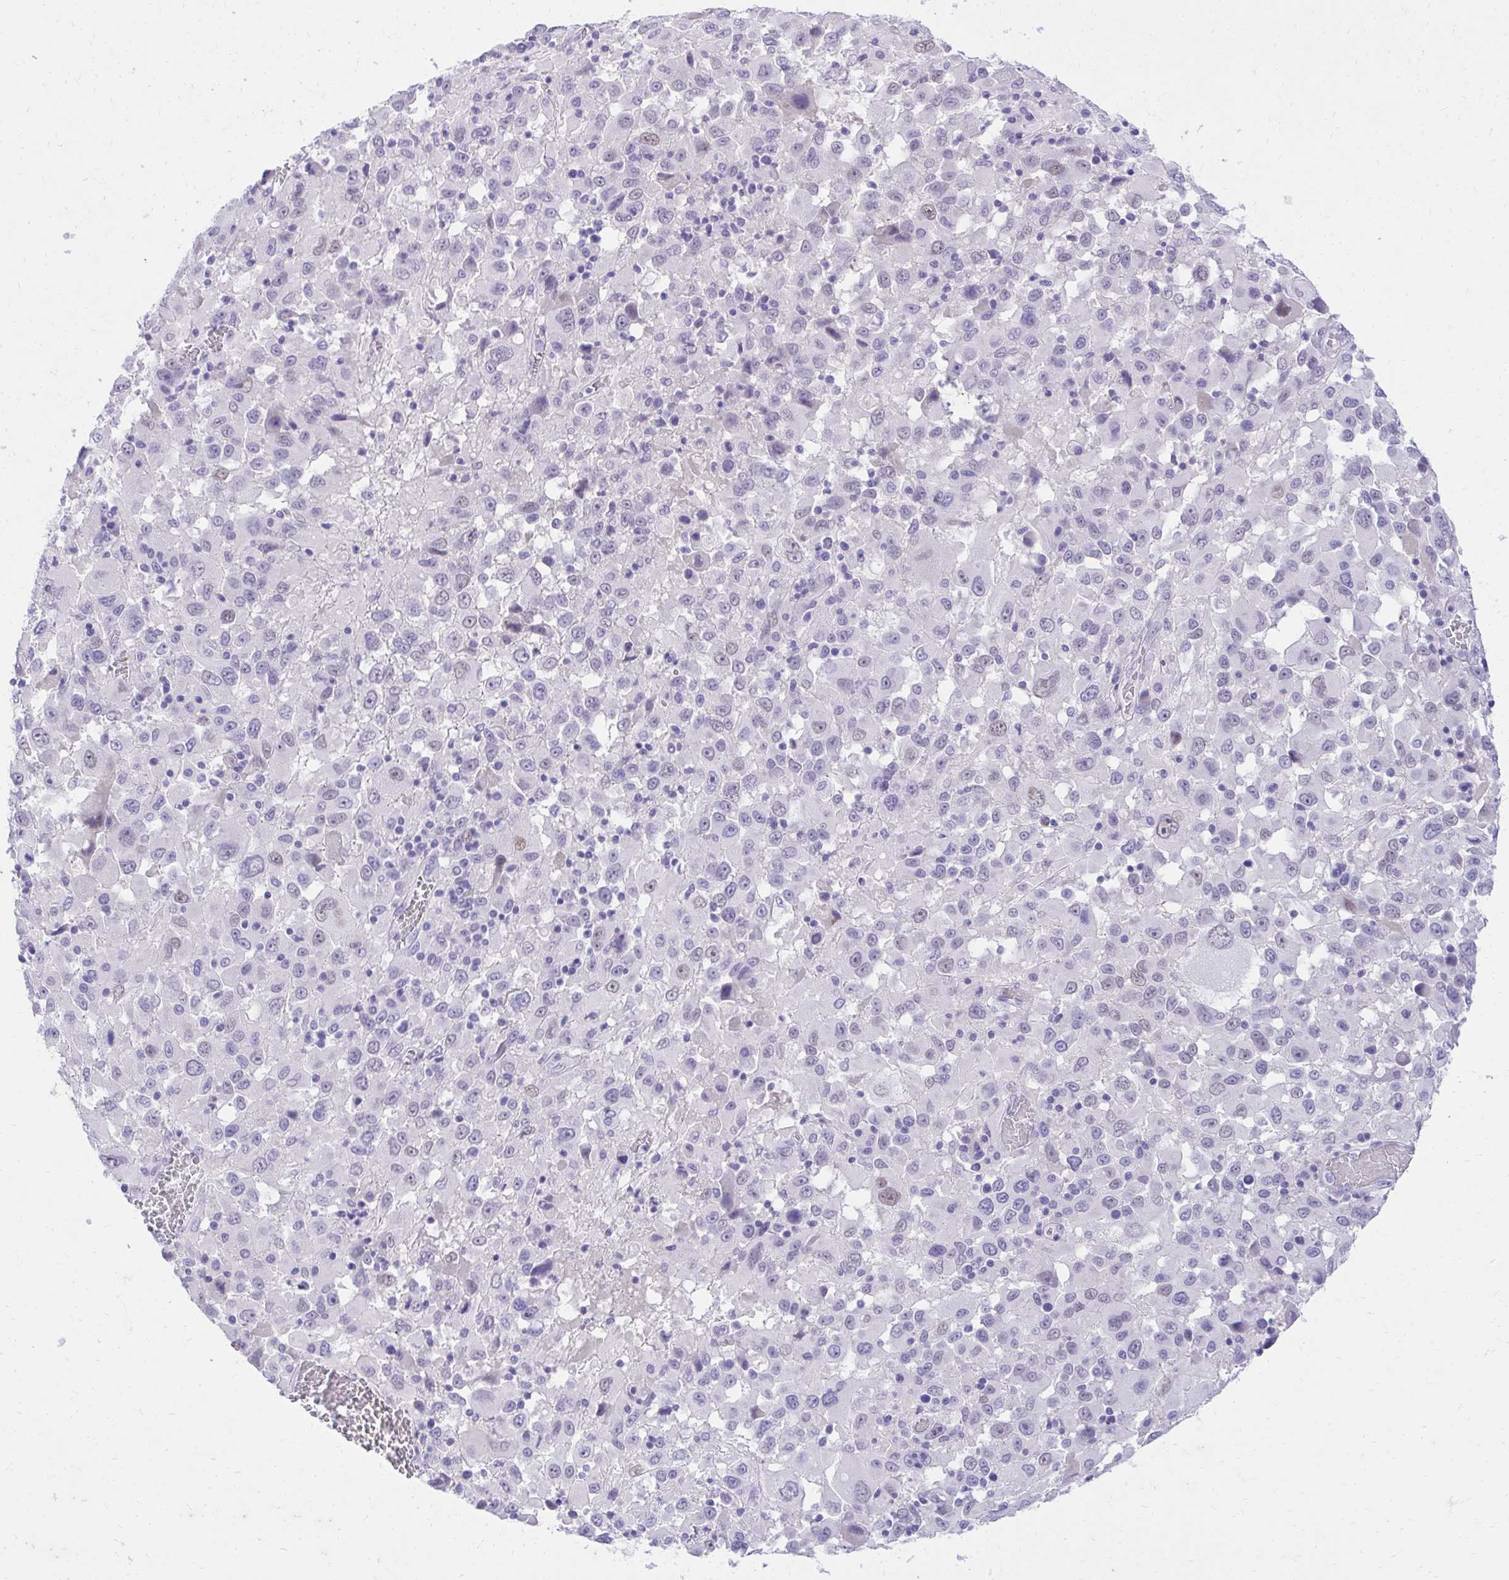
{"staining": {"intensity": "weak", "quantity": "<25%", "location": "nuclear"}, "tissue": "melanoma", "cell_type": "Tumor cells", "image_type": "cancer", "snomed": [{"axis": "morphology", "description": "Malignant melanoma, Metastatic site"}, {"axis": "topography", "description": "Soft tissue"}], "caption": "An image of human malignant melanoma (metastatic site) is negative for staining in tumor cells.", "gene": "KLK1", "patient": {"sex": "male", "age": 50}}